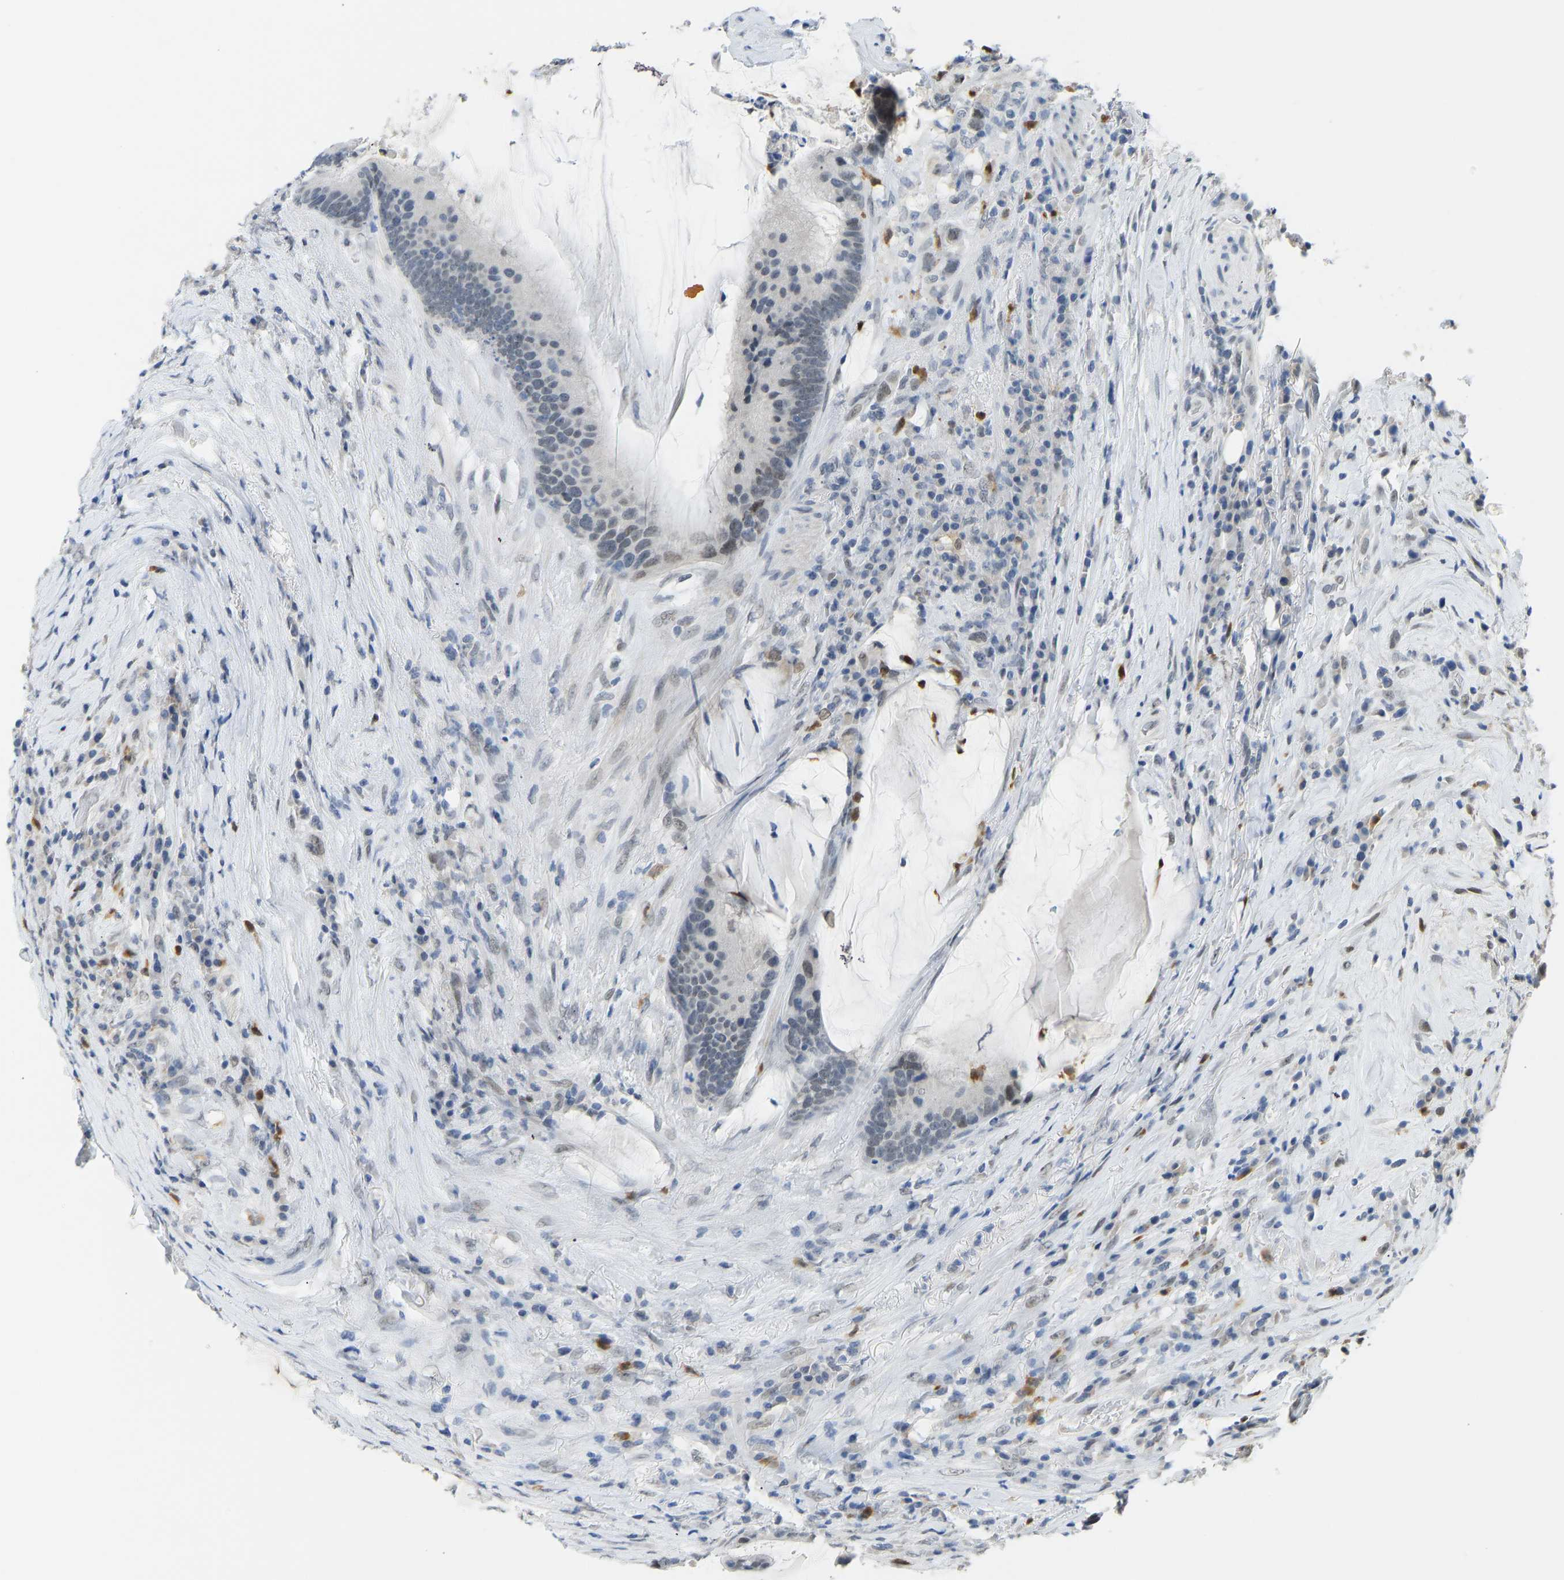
{"staining": {"intensity": "negative", "quantity": "none", "location": "none"}, "tissue": "colorectal cancer", "cell_type": "Tumor cells", "image_type": "cancer", "snomed": [{"axis": "morphology", "description": "Adenocarcinoma, NOS"}, {"axis": "topography", "description": "Rectum"}], "caption": "DAB immunohistochemical staining of adenocarcinoma (colorectal) demonstrates no significant positivity in tumor cells.", "gene": "TXNDC2", "patient": {"sex": "female", "age": 89}}